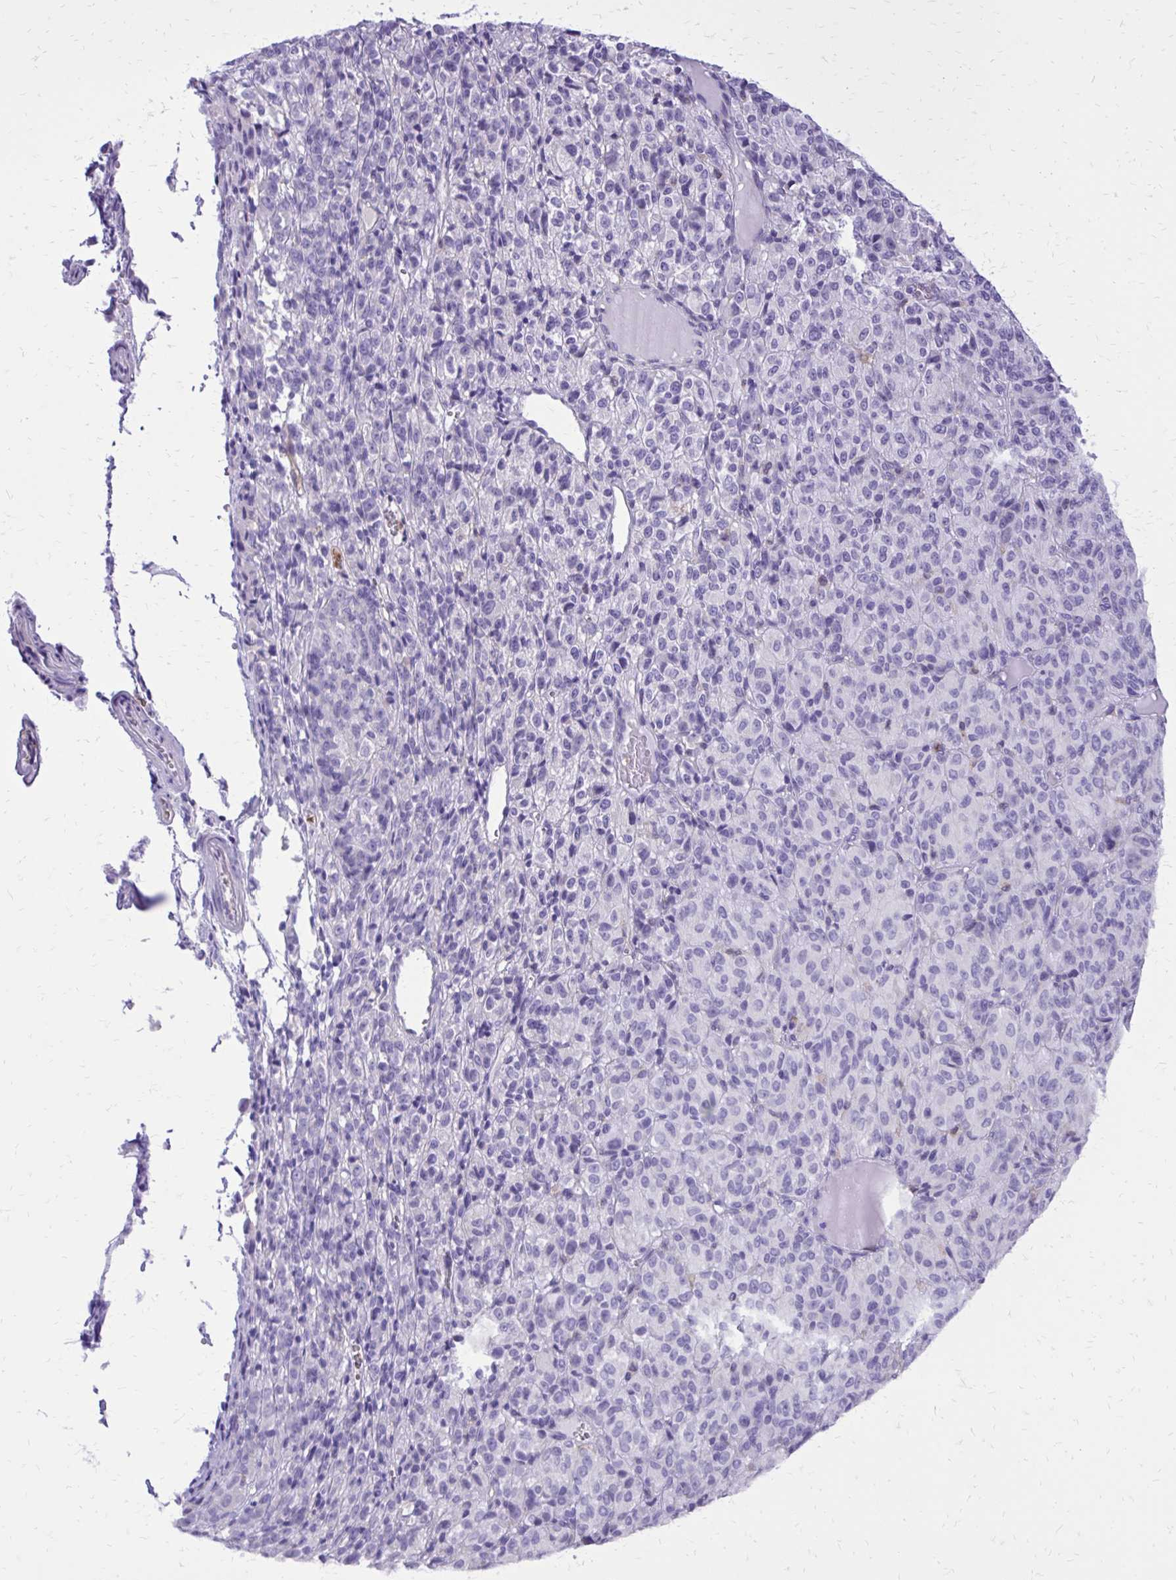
{"staining": {"intensity": "negative", "quantity": "none", "location": "none"}, "tissue": "melanoma", "cell_type": "Tumor cells", "image_type": "cancer", "snomed": [{"axis": "morphology", "description": "Malignant melanoma, Metastatic site"}, {"axis": "topography", "description": "Brain"}], "caption": "This is an immunohistochemistry (IHC) histopathology image of human malignant melanoma (metastatic site). There is no positivity in tumor cells.", "gene": "CAT", "patient": {"sex": "female", "age": 56}}